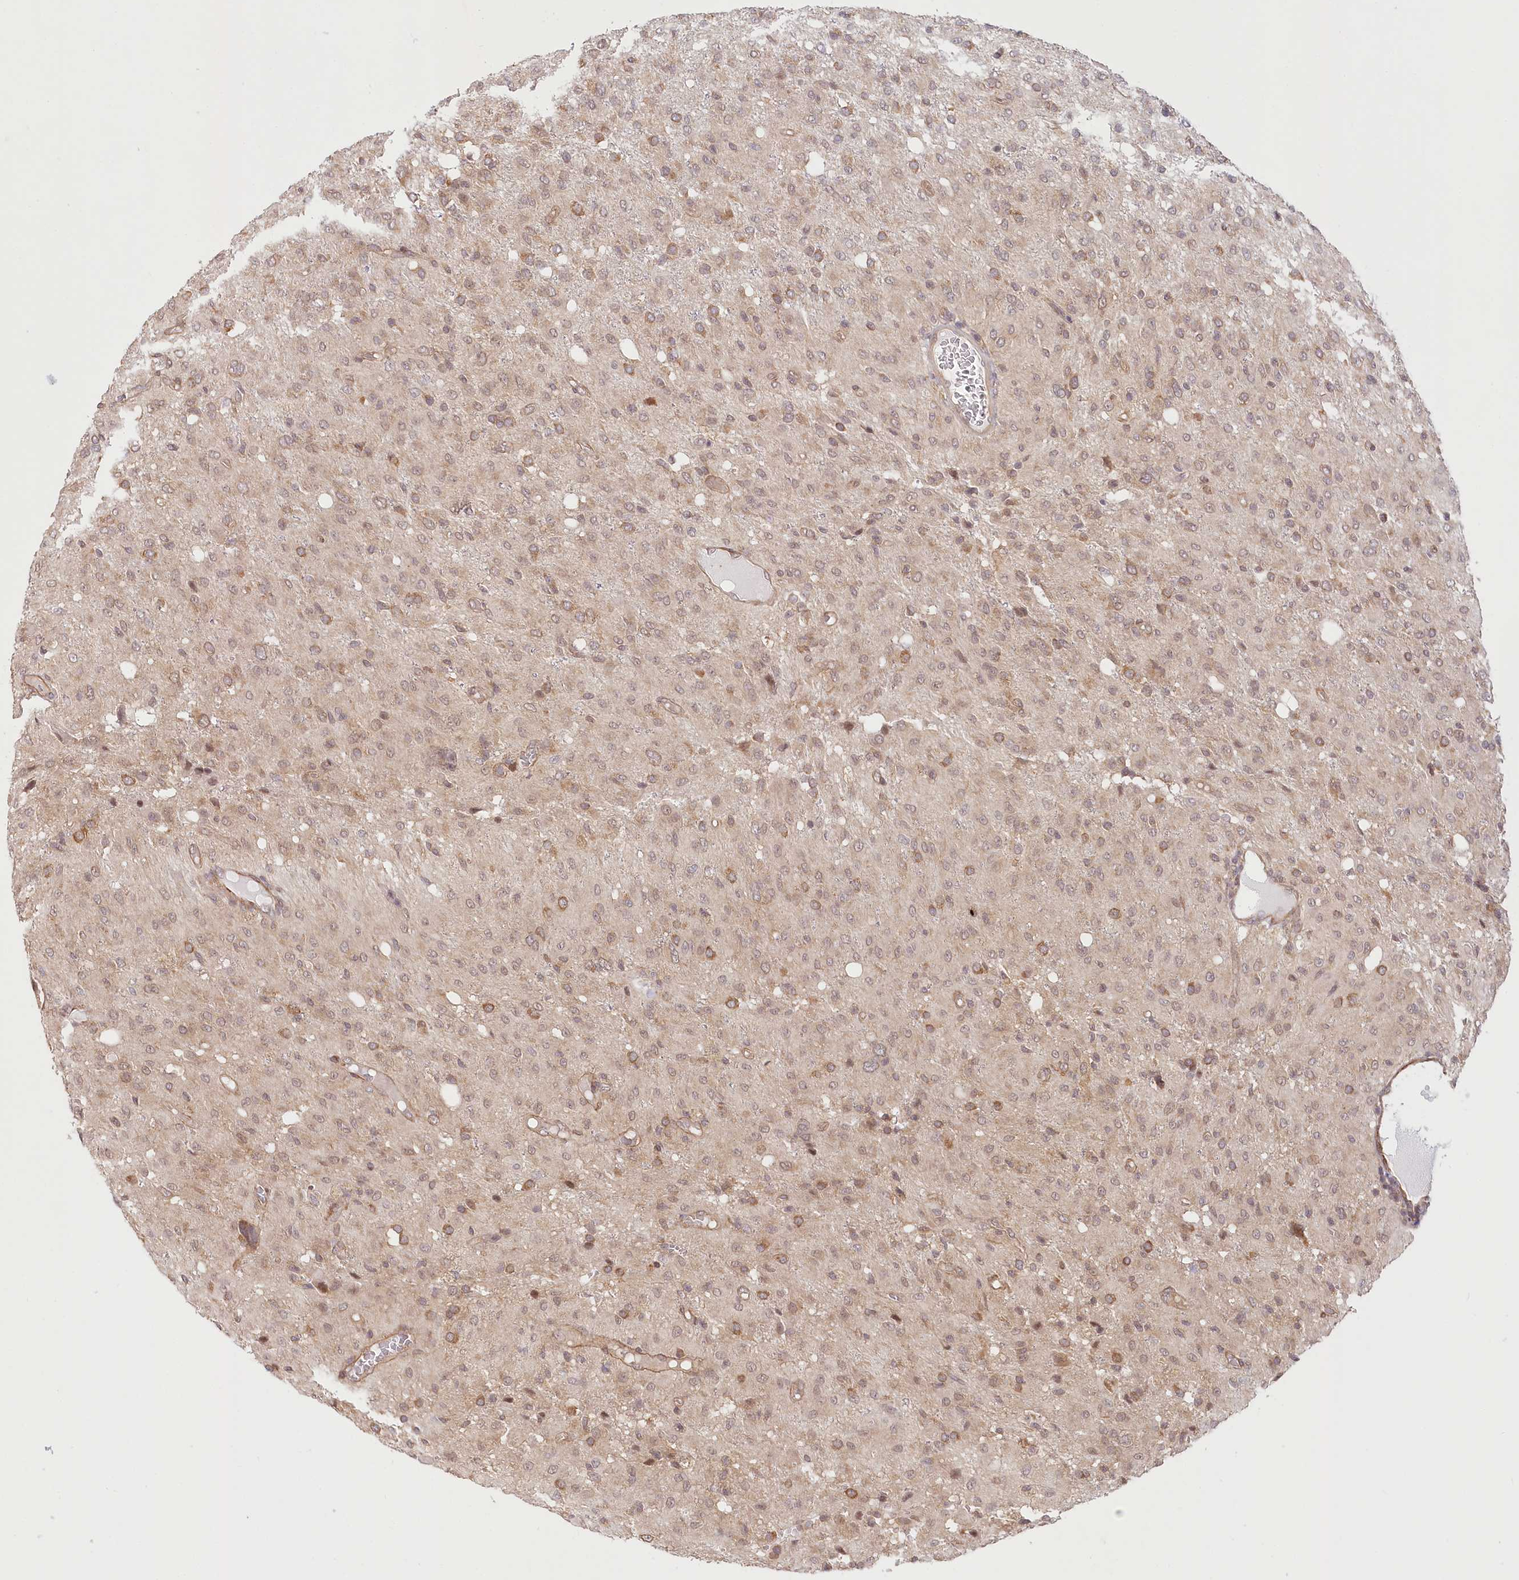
{"staining": {"intensity": "moderate", "quantity": "<25%", "location": "cytoplasmic/membranous"}, "tissue": "glioma", "cell_type": "Tumor cells", "image_type": "cancer", "snomed": [{"axis": "morphology", "description": "Glioma, malignant, High grade"}, {"axis": "topography", "description": "Brain"}], "caption": "Immunohistochemistry photomicrograph of neoplastic tissue: high-grade glioma (malignant) stained using immunohistochemistry displays low levels of moderate protein expression localized specifically in the cytoplasmic/membranous of tumor cells, appearing as a cytoplasmic/membranous brown color.", "gene": "CEP70", "patient": {"sex": "female", "age": 59}}